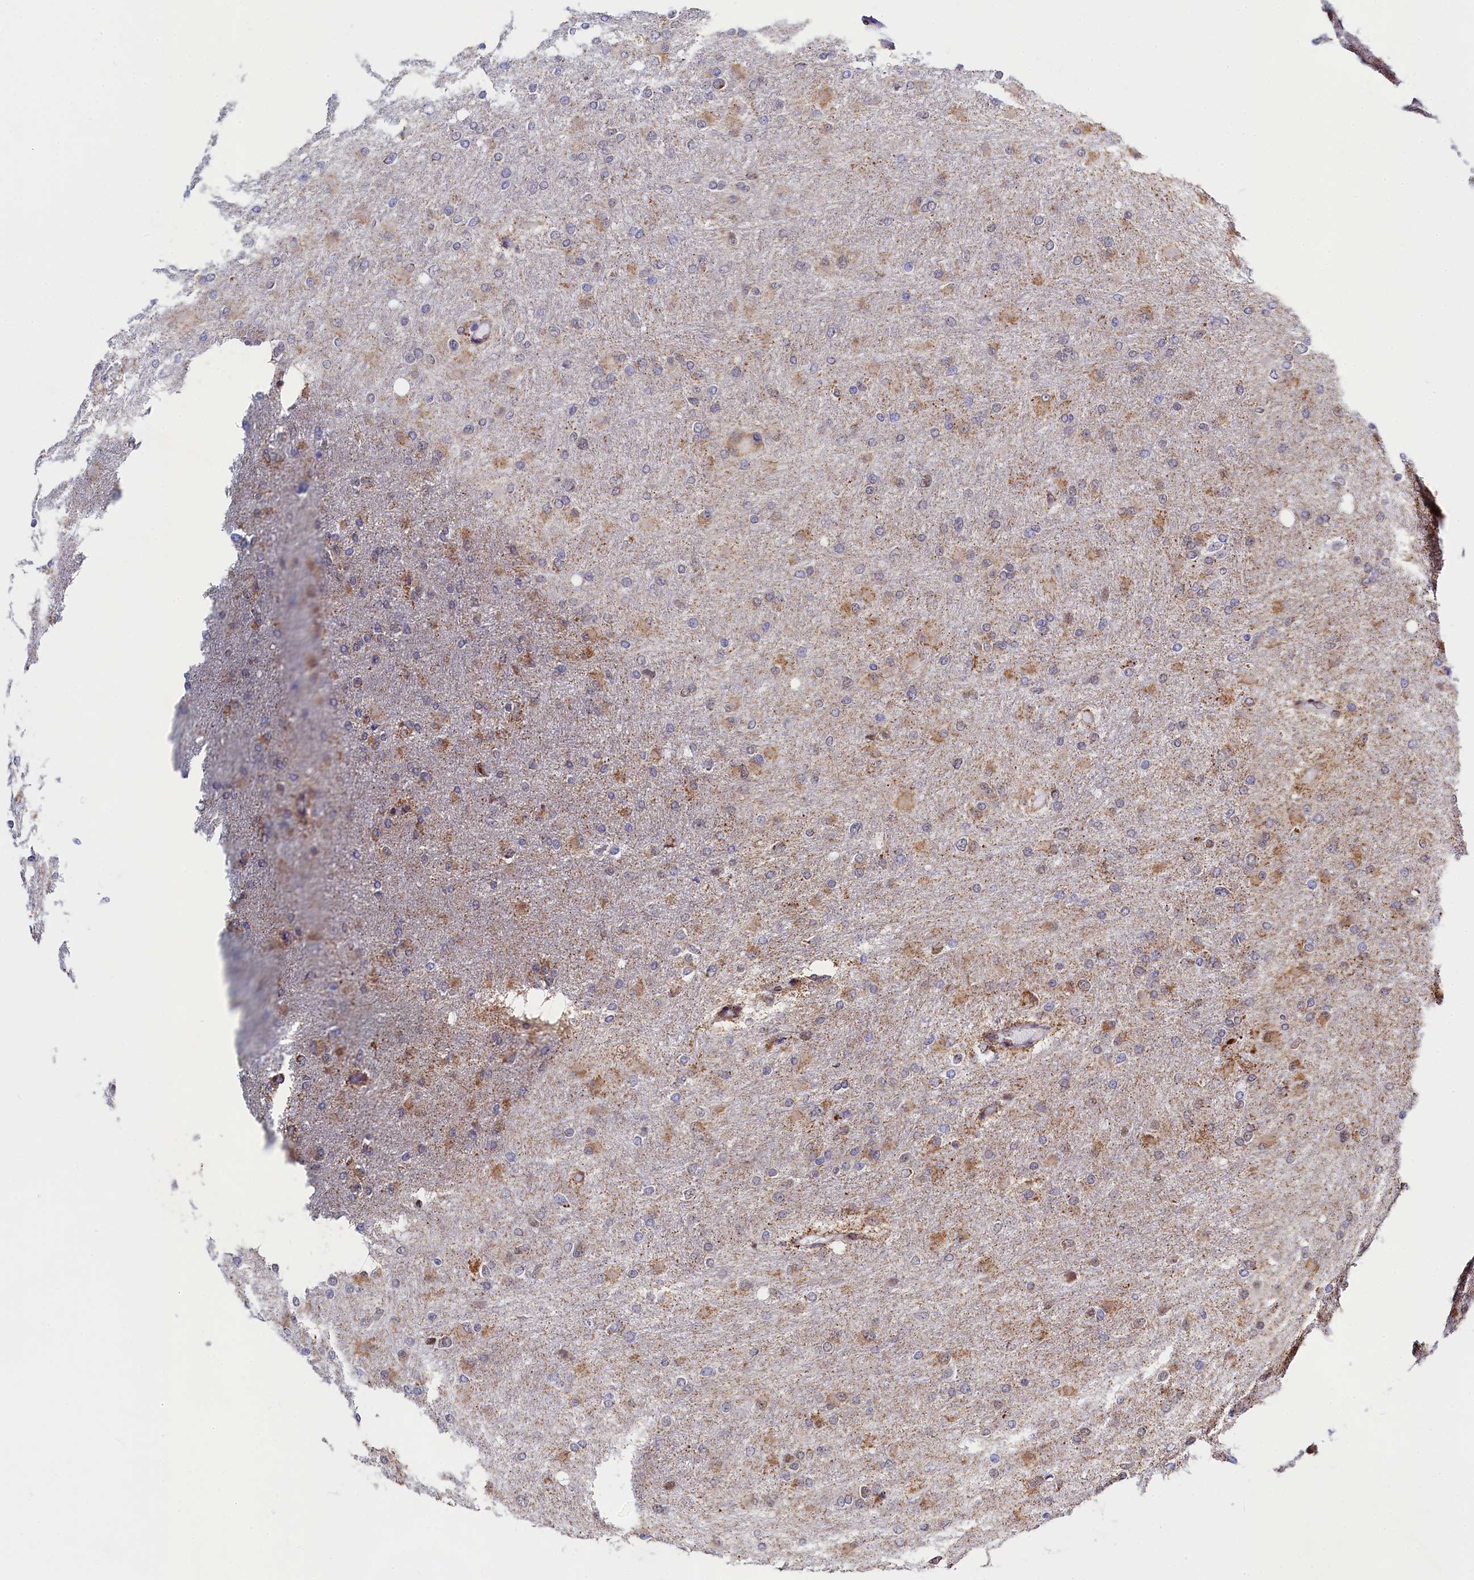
{"staining": {"intensity": "weak", "quantity": "<25%", "location": "cytoplasmic/membranous"}, "tissue": "glioma", "cell_type": "Tumor cells", "image_type": "cancer", "snomed": [{"axis": "morphology", "description": "Glioma, malignant, High grade"}, {"axis": "topography", "description": "Cerebral cortex"}], "caption": "Protein analysis of malignant glioma (high-grade) demonstrates no significant positivity in tumor cells.", "gene": "HDGFL3", "patient": {"sex": "female", "age": 36}}